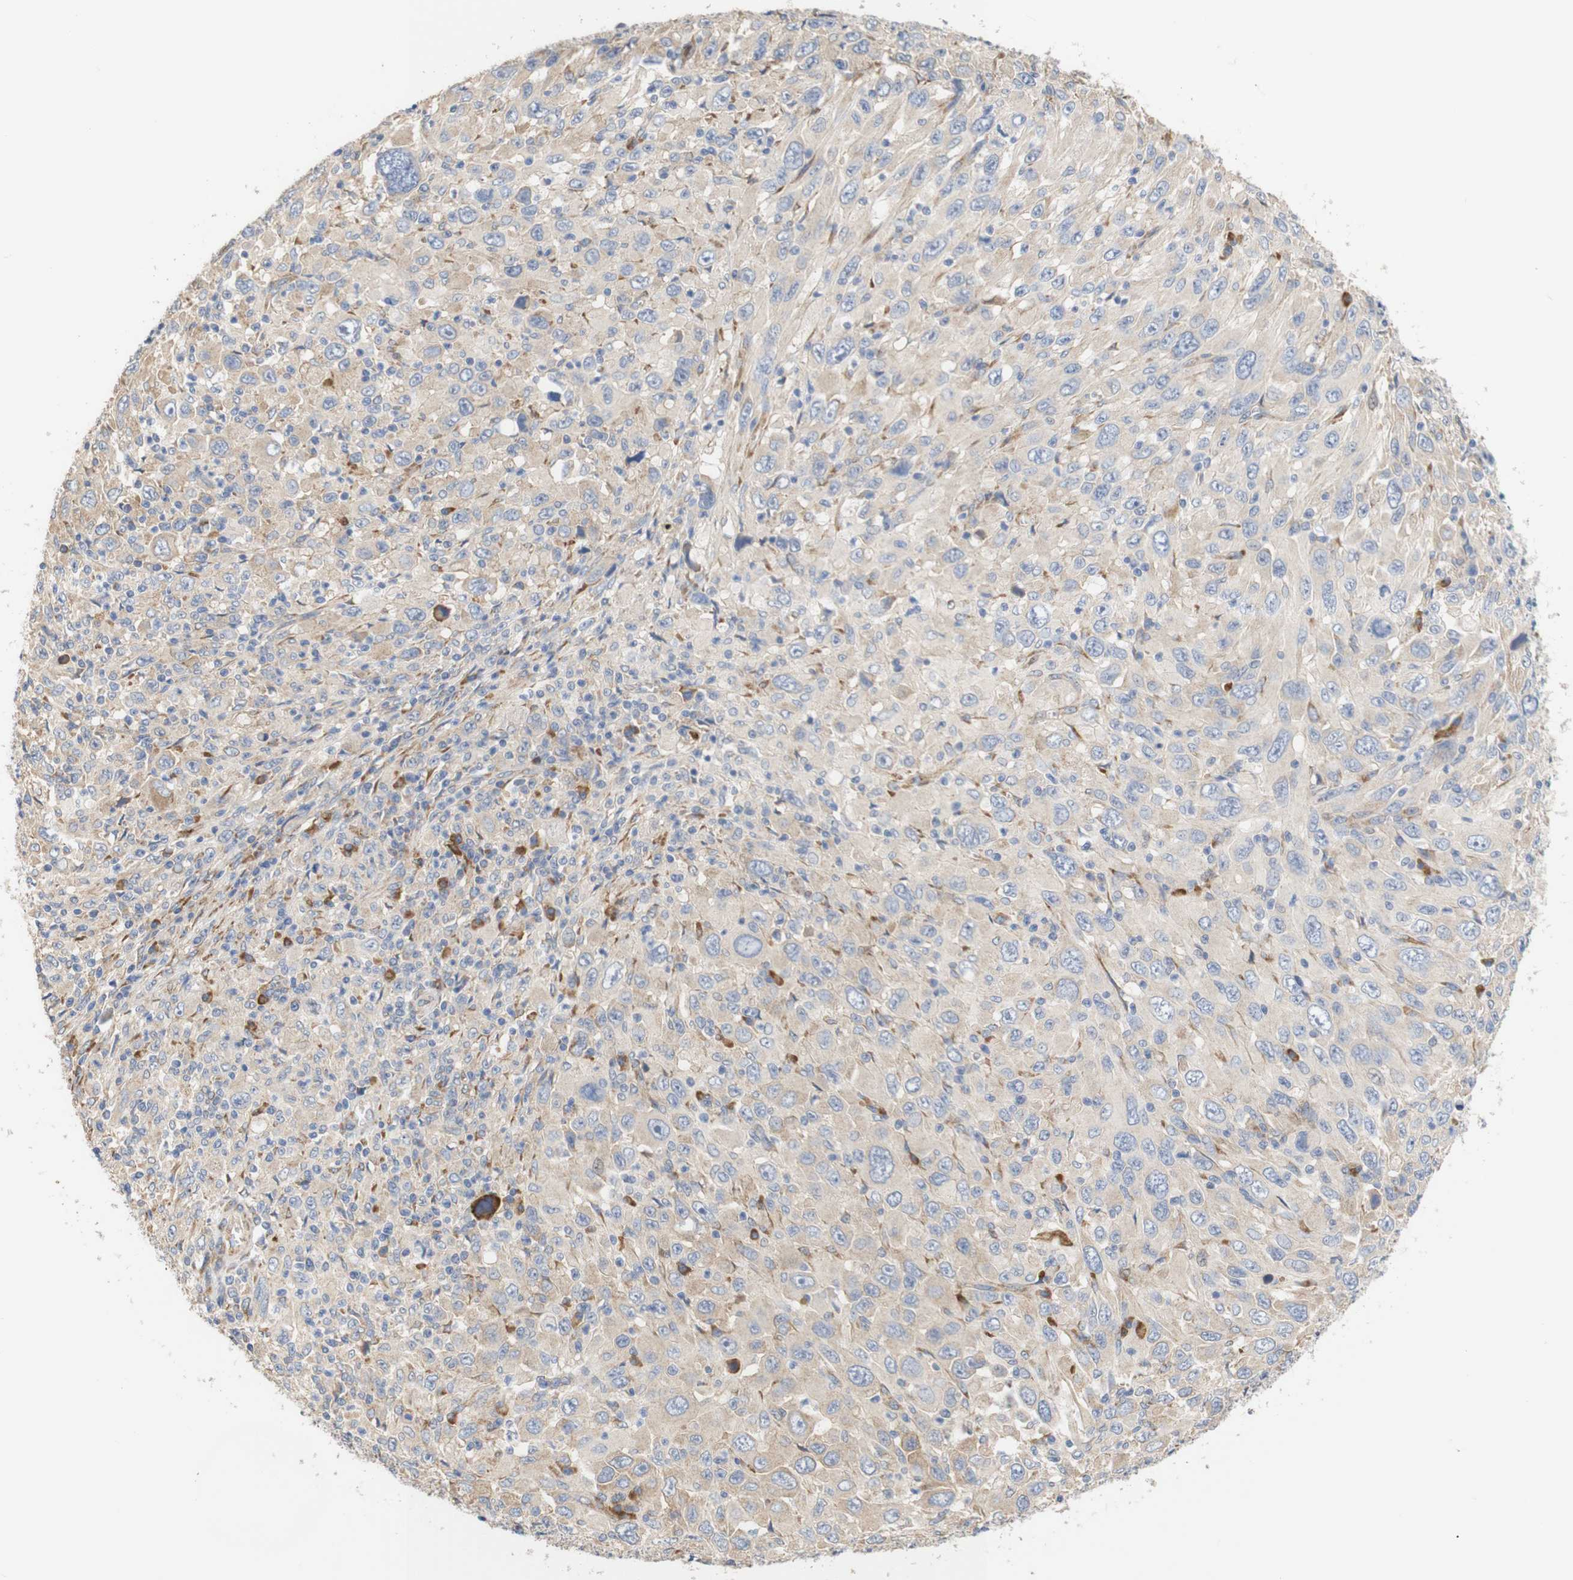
{"staining": {"intensity": "weak", "quantity": ">75%", "location": "cytoplasmic/membranous"}, "tissue": "melanoma", "cell_type": "Tumor cells", "image_type": "cancer", "snomed": [{"axis": "morphology", "description": "Malignant melanoma, Metastatic site"}, {"axis": "topography", "description": "Skin"}], "caption": "A photomicrograph of human melanoma stained for a protein reveals weak cytoplasmic/membranous brown staining in tumor cells. The staining was performed using DAB, with brown indicating positive protein expression. Nuclei are stained blue with hematoxylin.", "gene": "TRIM5", "patient": {"sex": "female", "age": 56}}